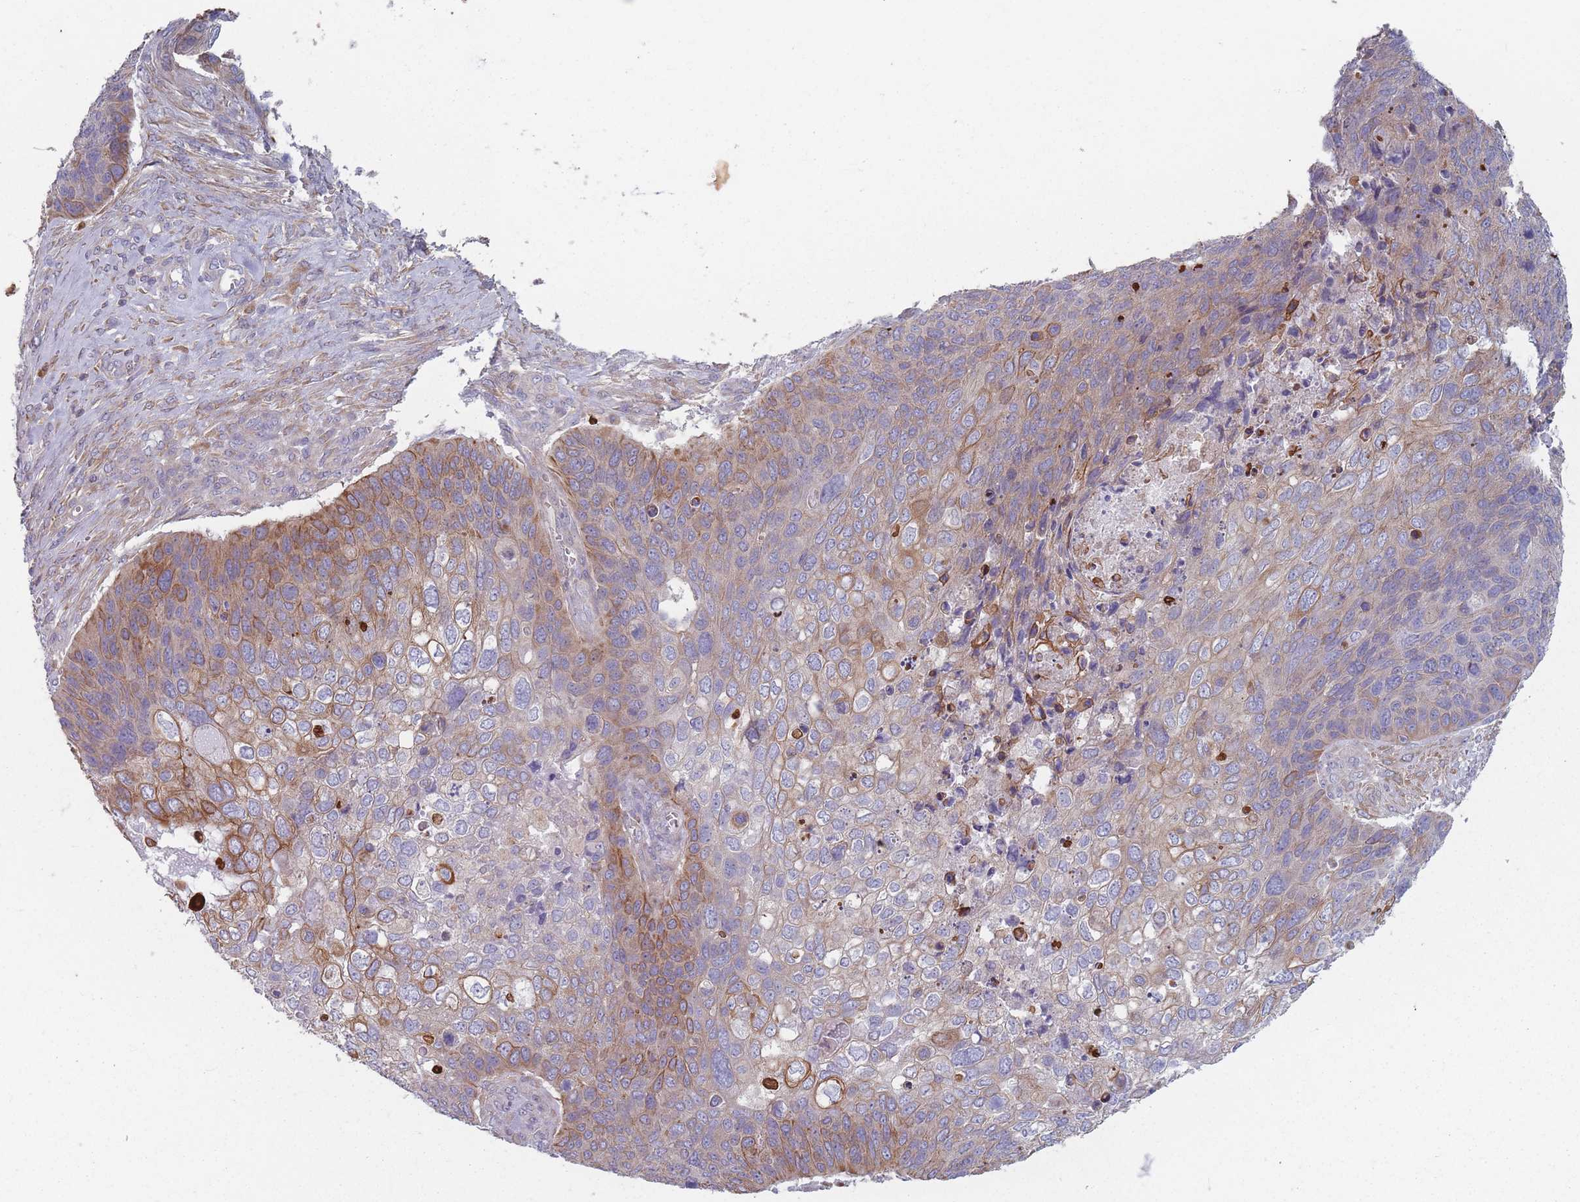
{"staining": {"intensity": "moderate", "quantity": "25%-75%", "location": "cytoplasmic/membranous"}, "tissue": "skin cancer", "cell_type": "Tumor cells", "image_type": "cancer", "snomed": [{"axis": "morphology", "description": "Basal cell carcinoma"}, {"axis": "topography", "description": "Skin"}], "caption": "Immunohistochemical staining of human skin cancer reveals medium levels of moderate cytoplasmic/membranous protein staining in approximately 25%-75% of tumor cells.", "gene": "HSBP1L1", "patient": {"sex": "female", "age": 74}}